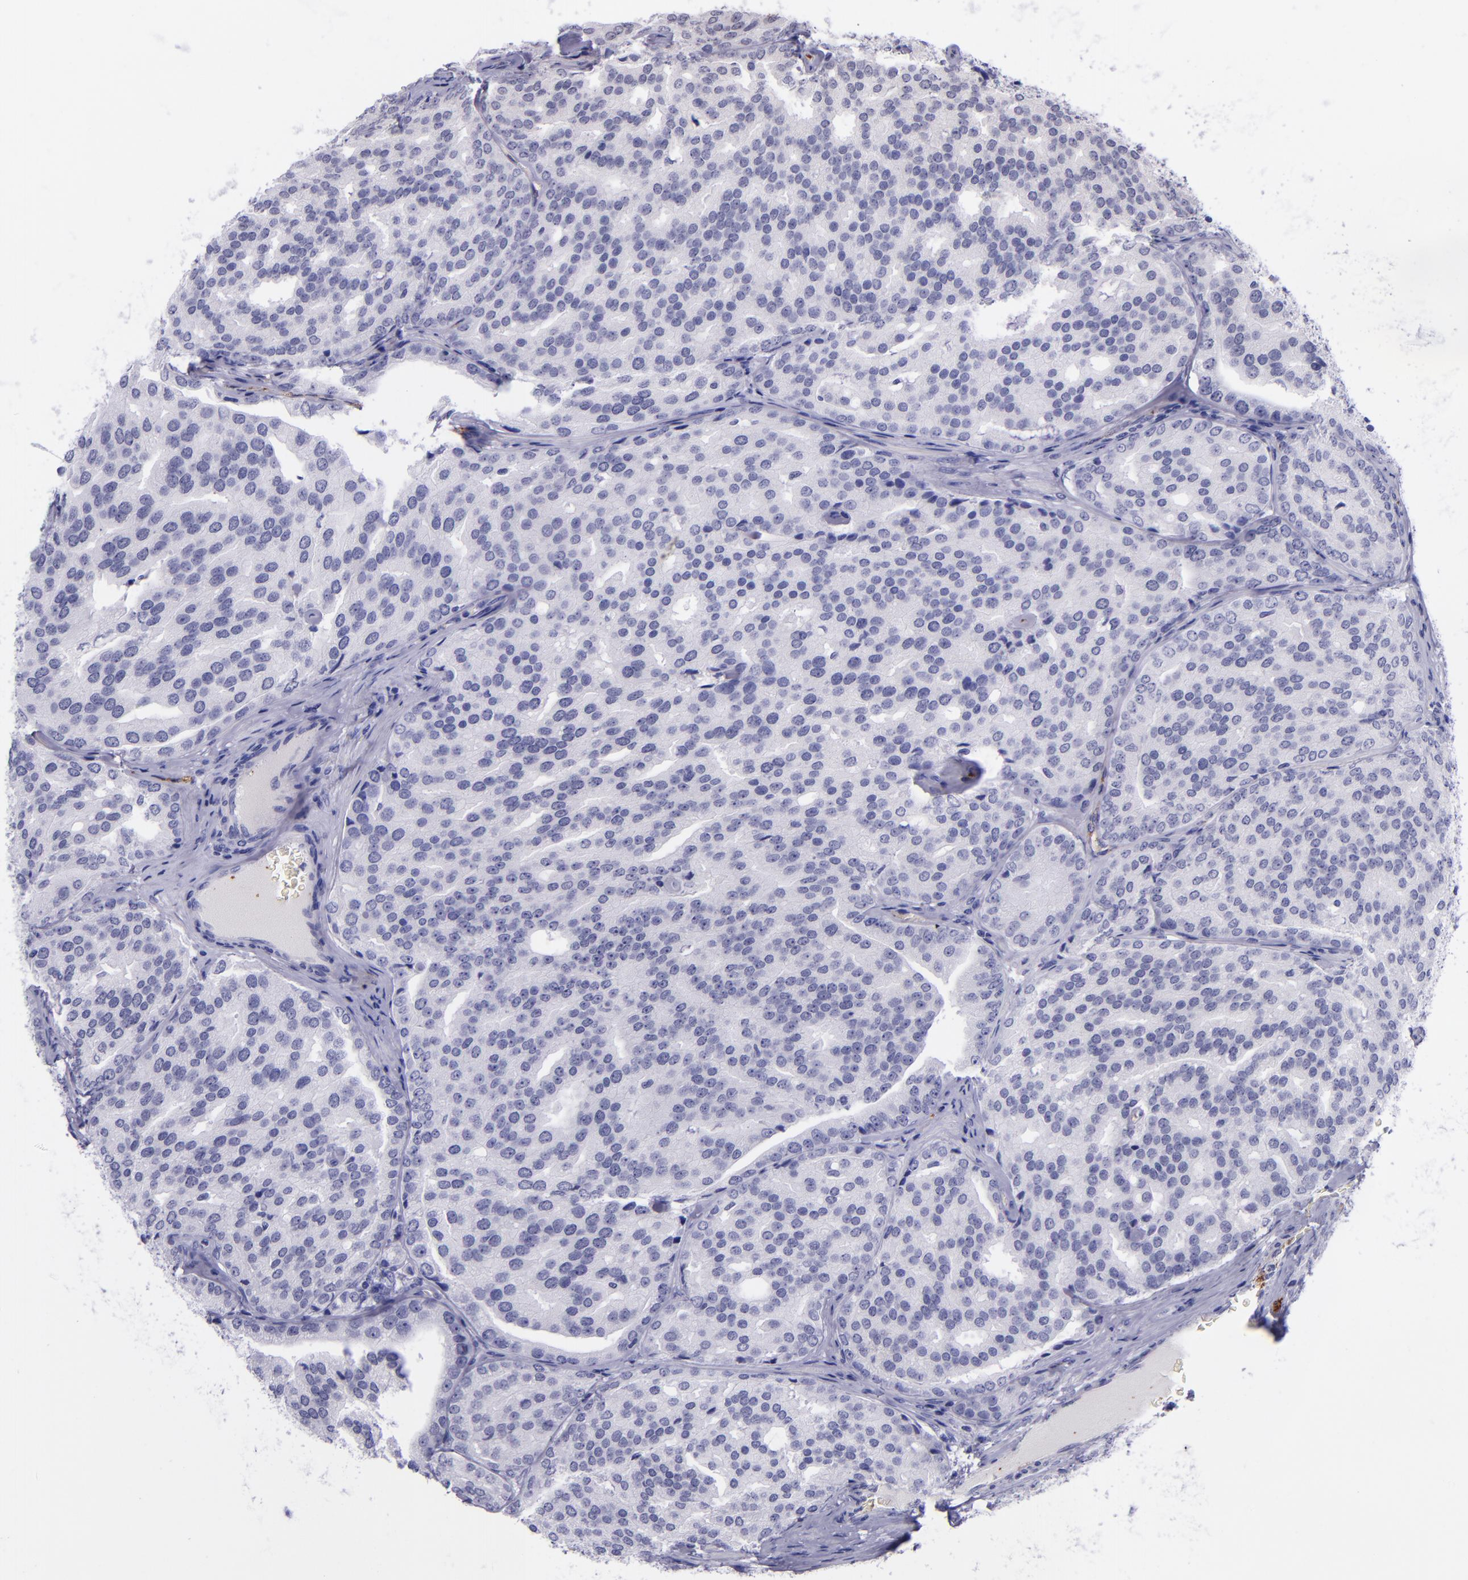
{"staining": {"intensity": "negative", "quantity": "none", "location": "none"}, "tissue": "prostate cancer", "cell_type": "Tumor cells", "image_type": "cancer", "snomed": [{"axis": "morphology", "description": "Adenocarcinoma, High grade"}, {"axis": "topography", "description": "Prostate"}], "caption": "IHC histopathology image of human prostate cancer (high-grade adenocarcinoma) stained for a protein (brown), which displays no expression in tumor cells.", "gene": "SELE", "patient": {"sex": "male", "age": 64}}